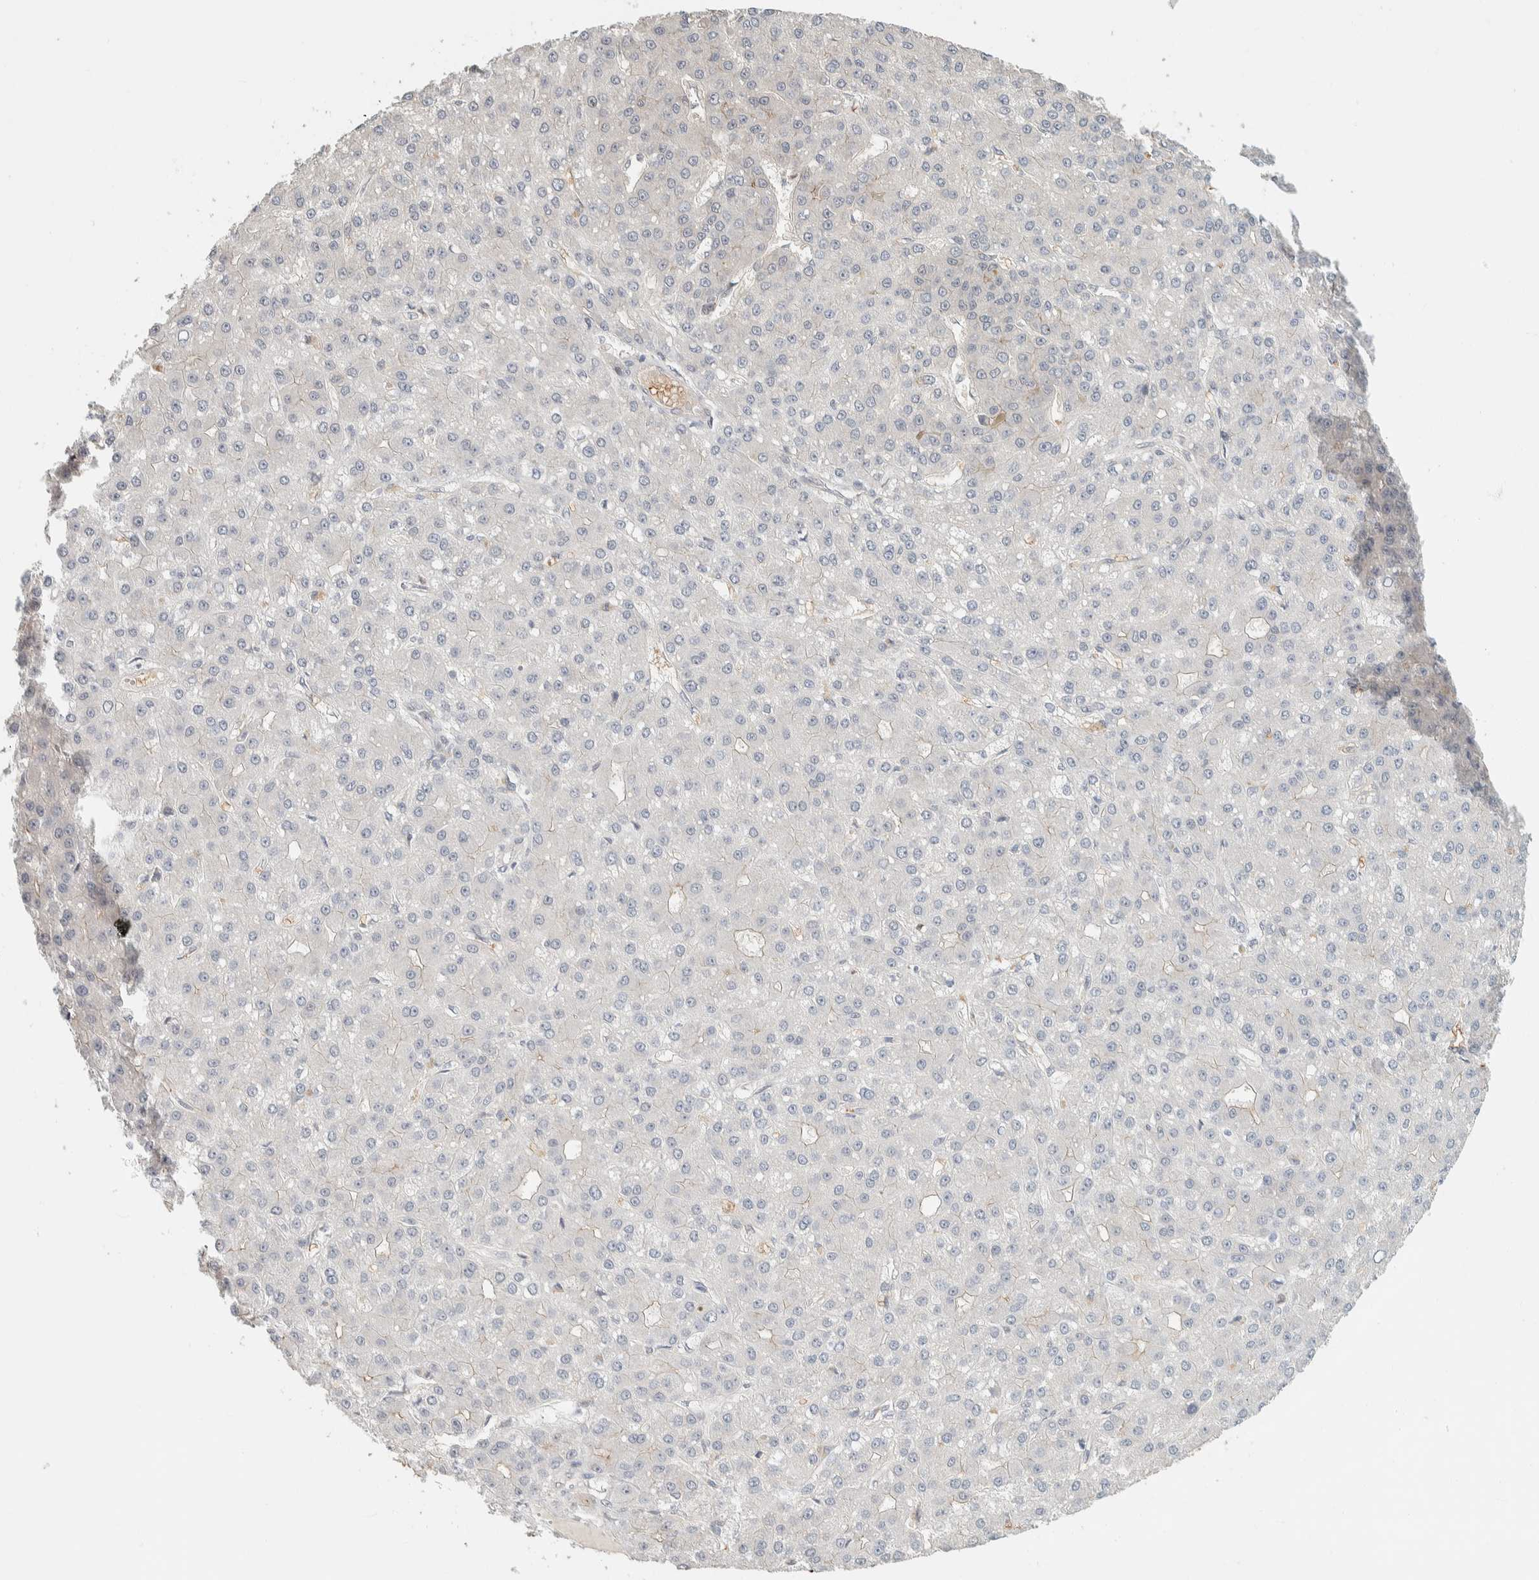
{"staining": {"intensity": "weak", "quantity": "<25%", "location": "cytoplasmic/membranous"}, "tissue": "liver cancer", "cell_type": "Tumor cells", "image_type": "cancer", "snomed": [{"axis": "morphology", "description": "Carcinoma, Hepatocellular, NOS"}, {"axis": "topography", "description": "Liver"}], "caption": "Immunohistochemical staining of human liver hepatocellular carcinoma demonstrates no significant expression in tumor cells.", "gene": "ZBTB2", "patient": {"sex": "male", "age": 67}}